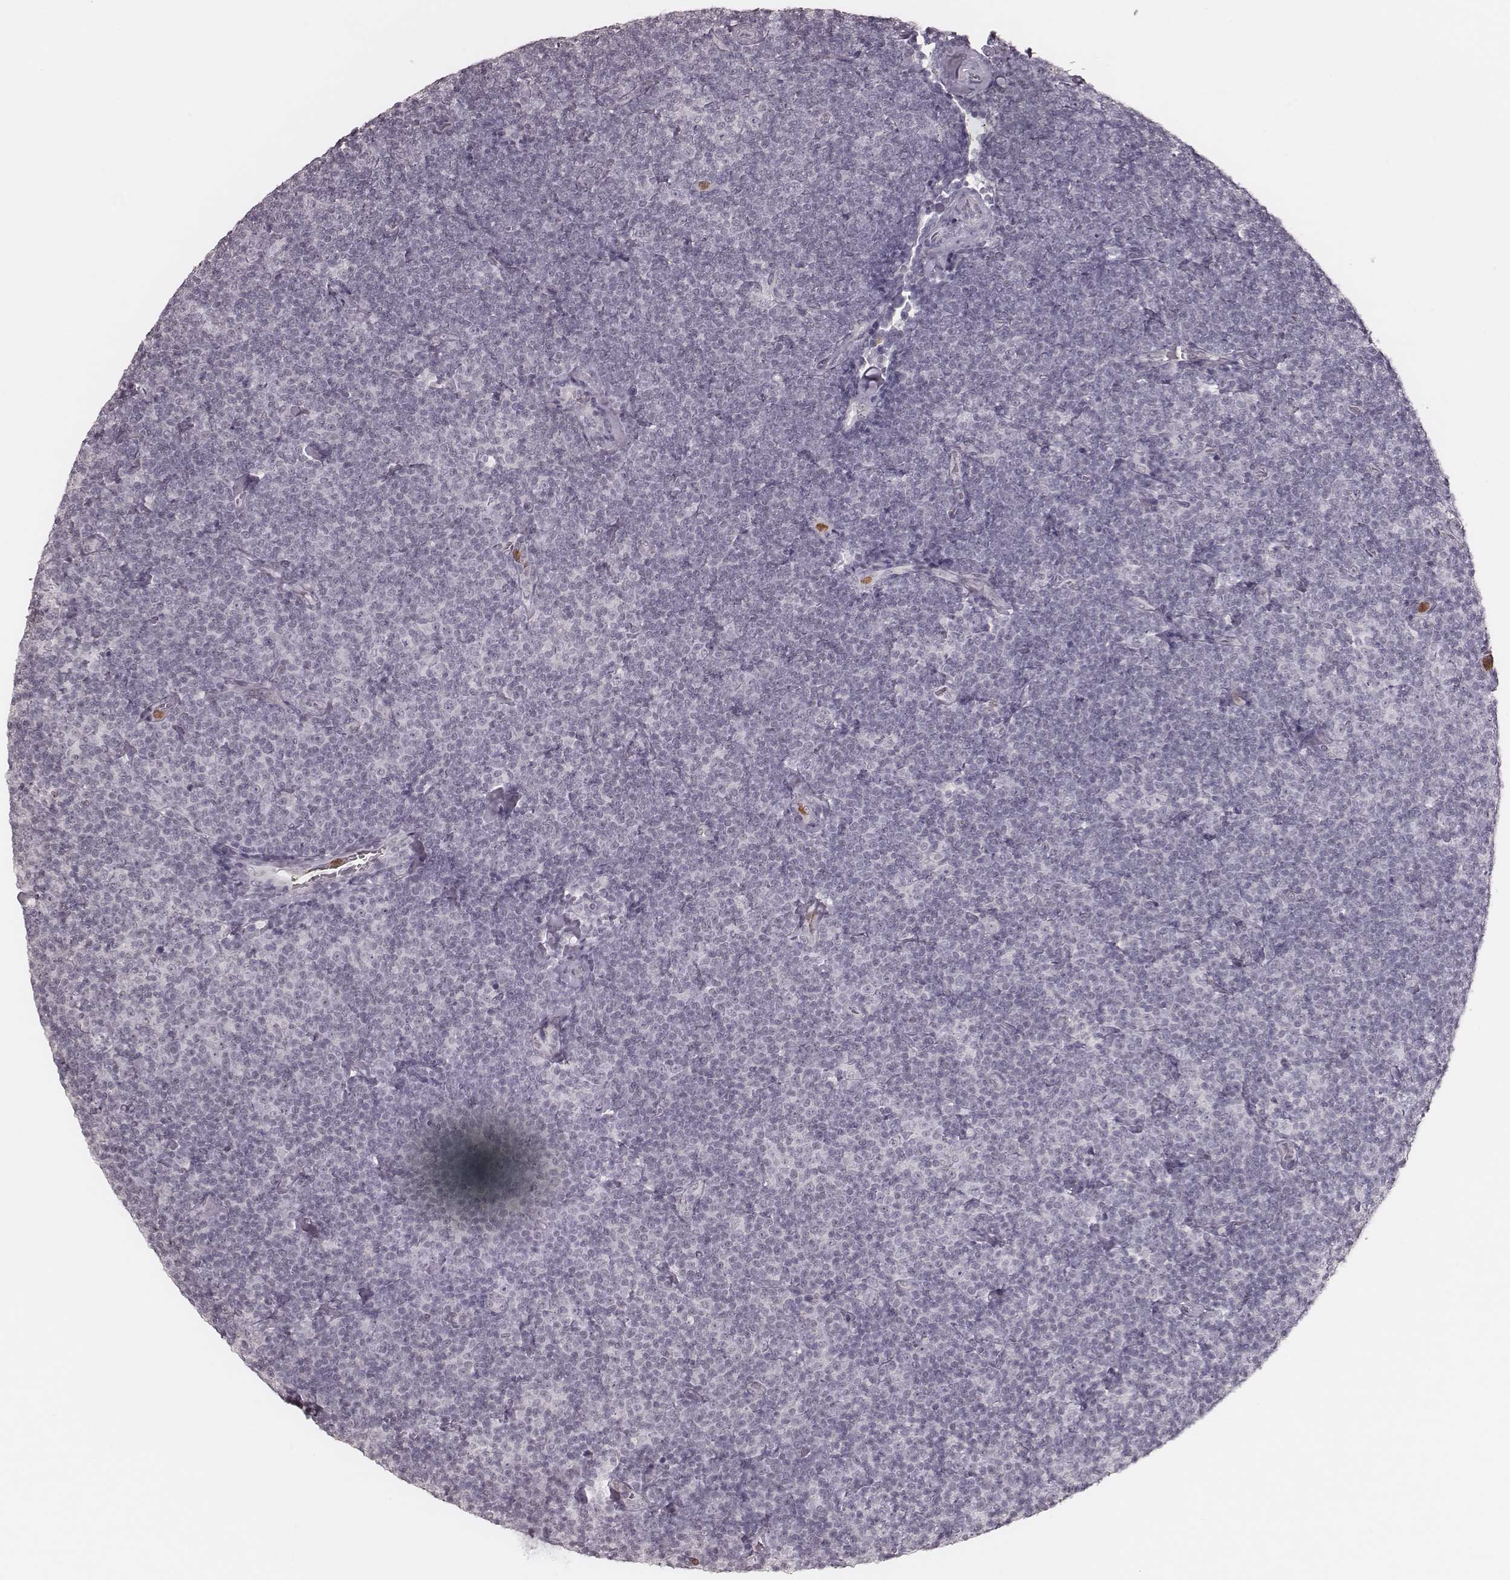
{"staining": {"intensity": "negative", "quantity": "none", "location": "none"}, "tissue": "lymphoma", "cell_type": "Tumor cells", "image_type": "cancer", "snomed": [{"axis": "morphology", "description": "Malignant lymphoma, non-Hodgkin's type, Low grade"}, {"axis": "topography", "description": "Lymph node"}], "caption": "The histopathology image displays no staining of tumor cells in lymphoma.", "gene": "KITLG", "patient": {"sex": "male", "age": 81}}